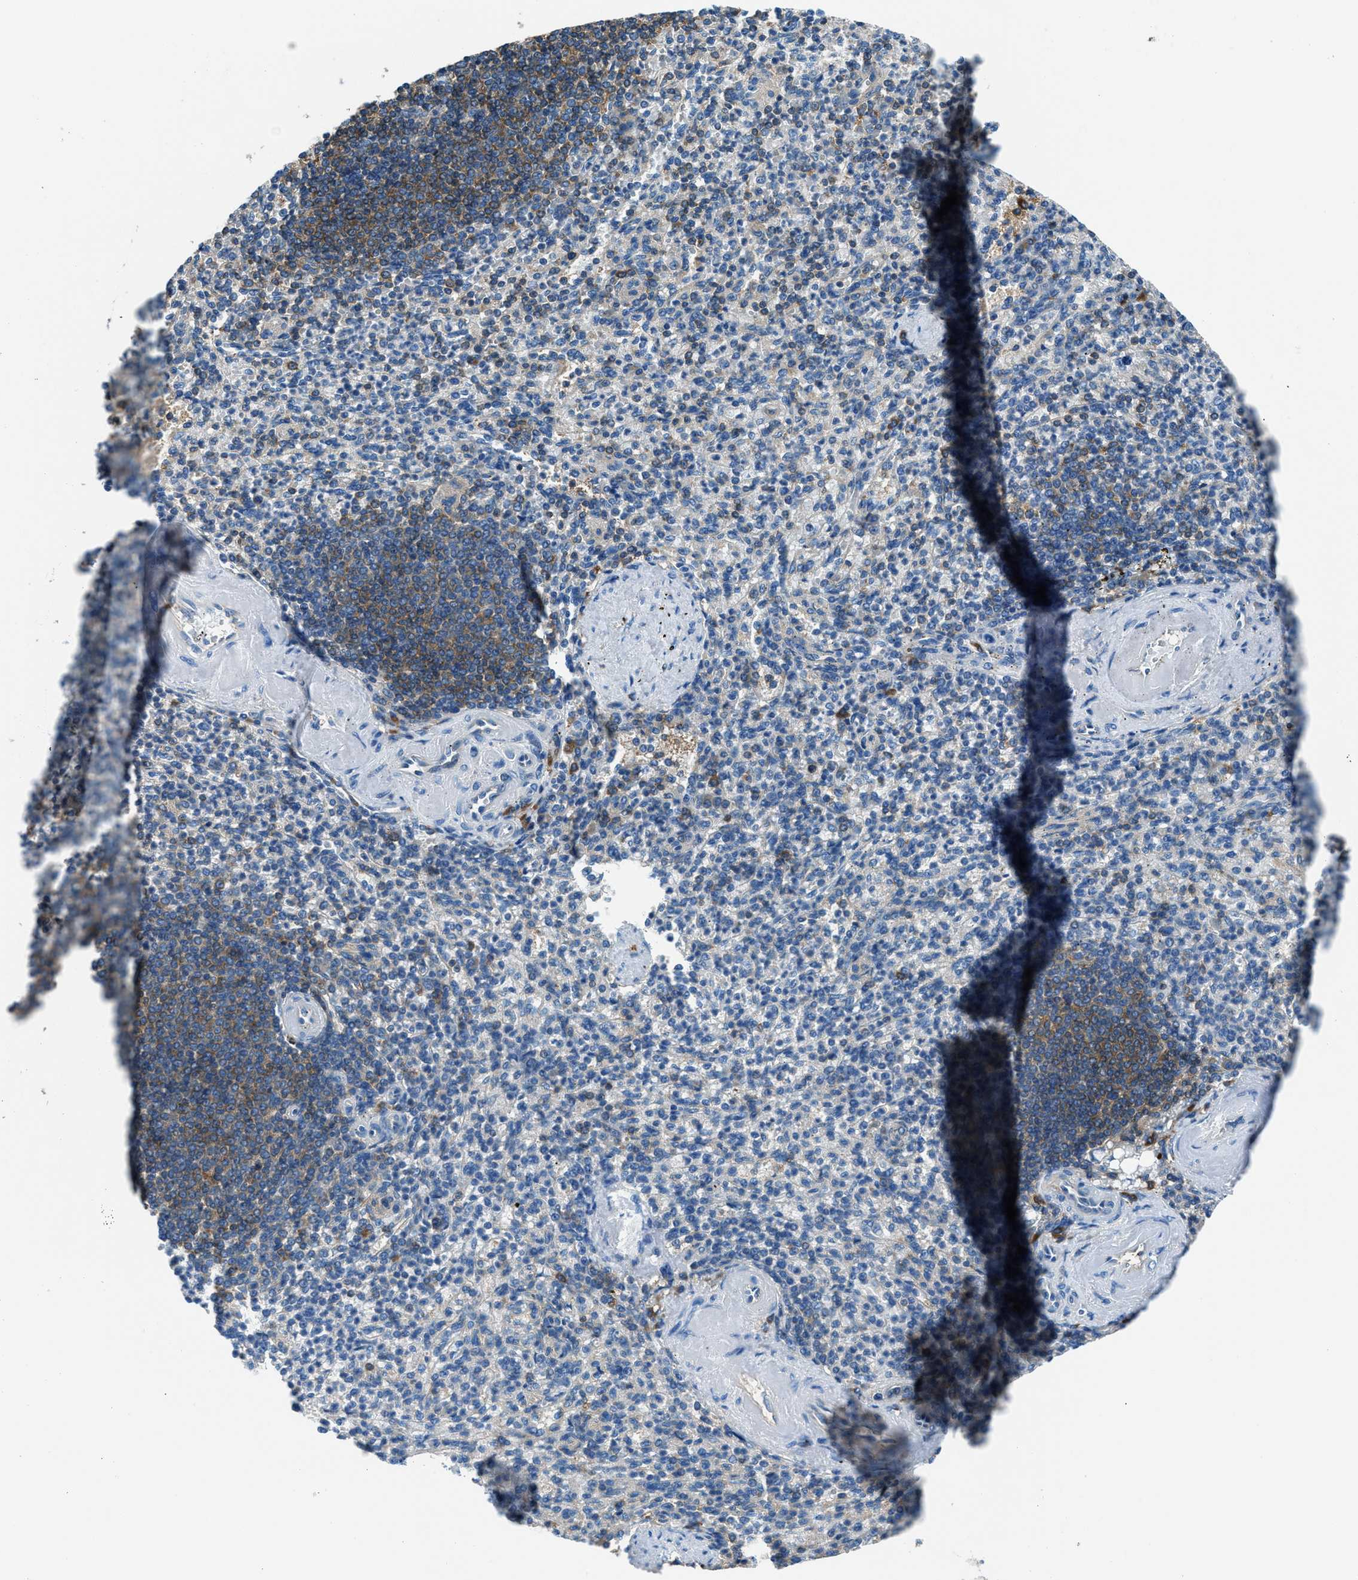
{"staining": {"intensity": "moderate", "quantity": "<25%", "location": "cytoplasmic/membranous"}, "tissue": "spleen", "cell_type": "Cells in red pulp", "image_type": "normal", "snomed": [{"axis": "morphology", "description": "Normal tissue, NOS"}, {"axis": "topography", "description": "Spleen"}], "caption": "Moderate cytoplasmic/membranous positivity for a protein is seen in approximately <25% of cells in red pulp of unremarkable spleen using immunohistochemistry.", "gene": "SARS1", "patient": {"sex": "female", "age": 74}}